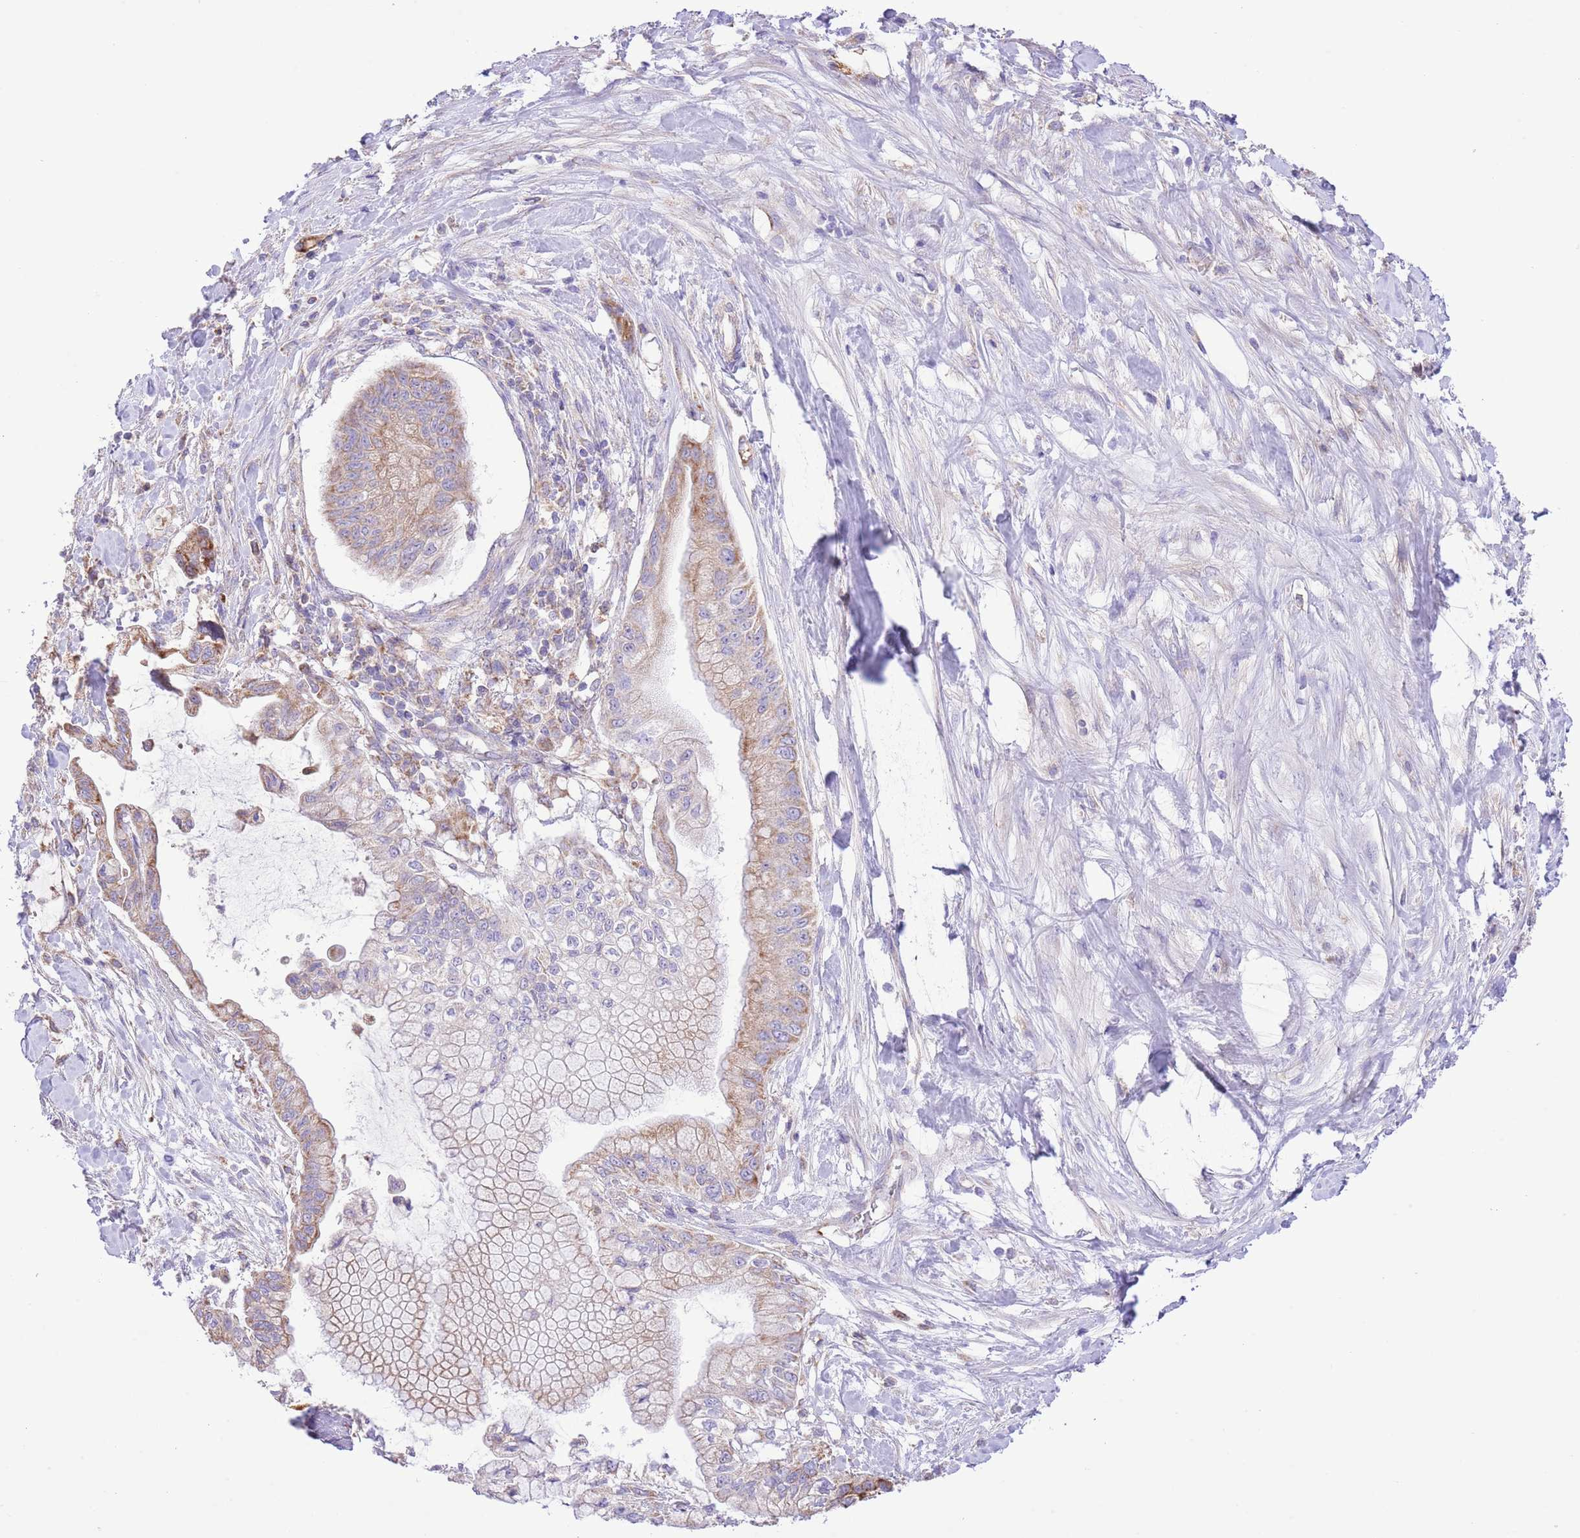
{"staining": {"intensity": "weak", "quantity": "25%-75%", "location": "cytoplasmic/membranous"}, "tissue": "pancreatic cancer", "cell_type": "Tumor cells", "image_type": "cancer", "snomed": [{"axis": "morphology", "description": "Adenocarcinoma, NOS"}, {"axis": "topography", "description": "Pancreas"}], "caption": "Immunohistochemistry (DAB) staining of pancreatic cancer (adenocarcinoma) demonstrates weak cytoplasmic/membranous protein positivity in approximately 25%-75% of tumor cells.", "gene": "SS18L2", "patient": {"sex": "male", "age": 48}}